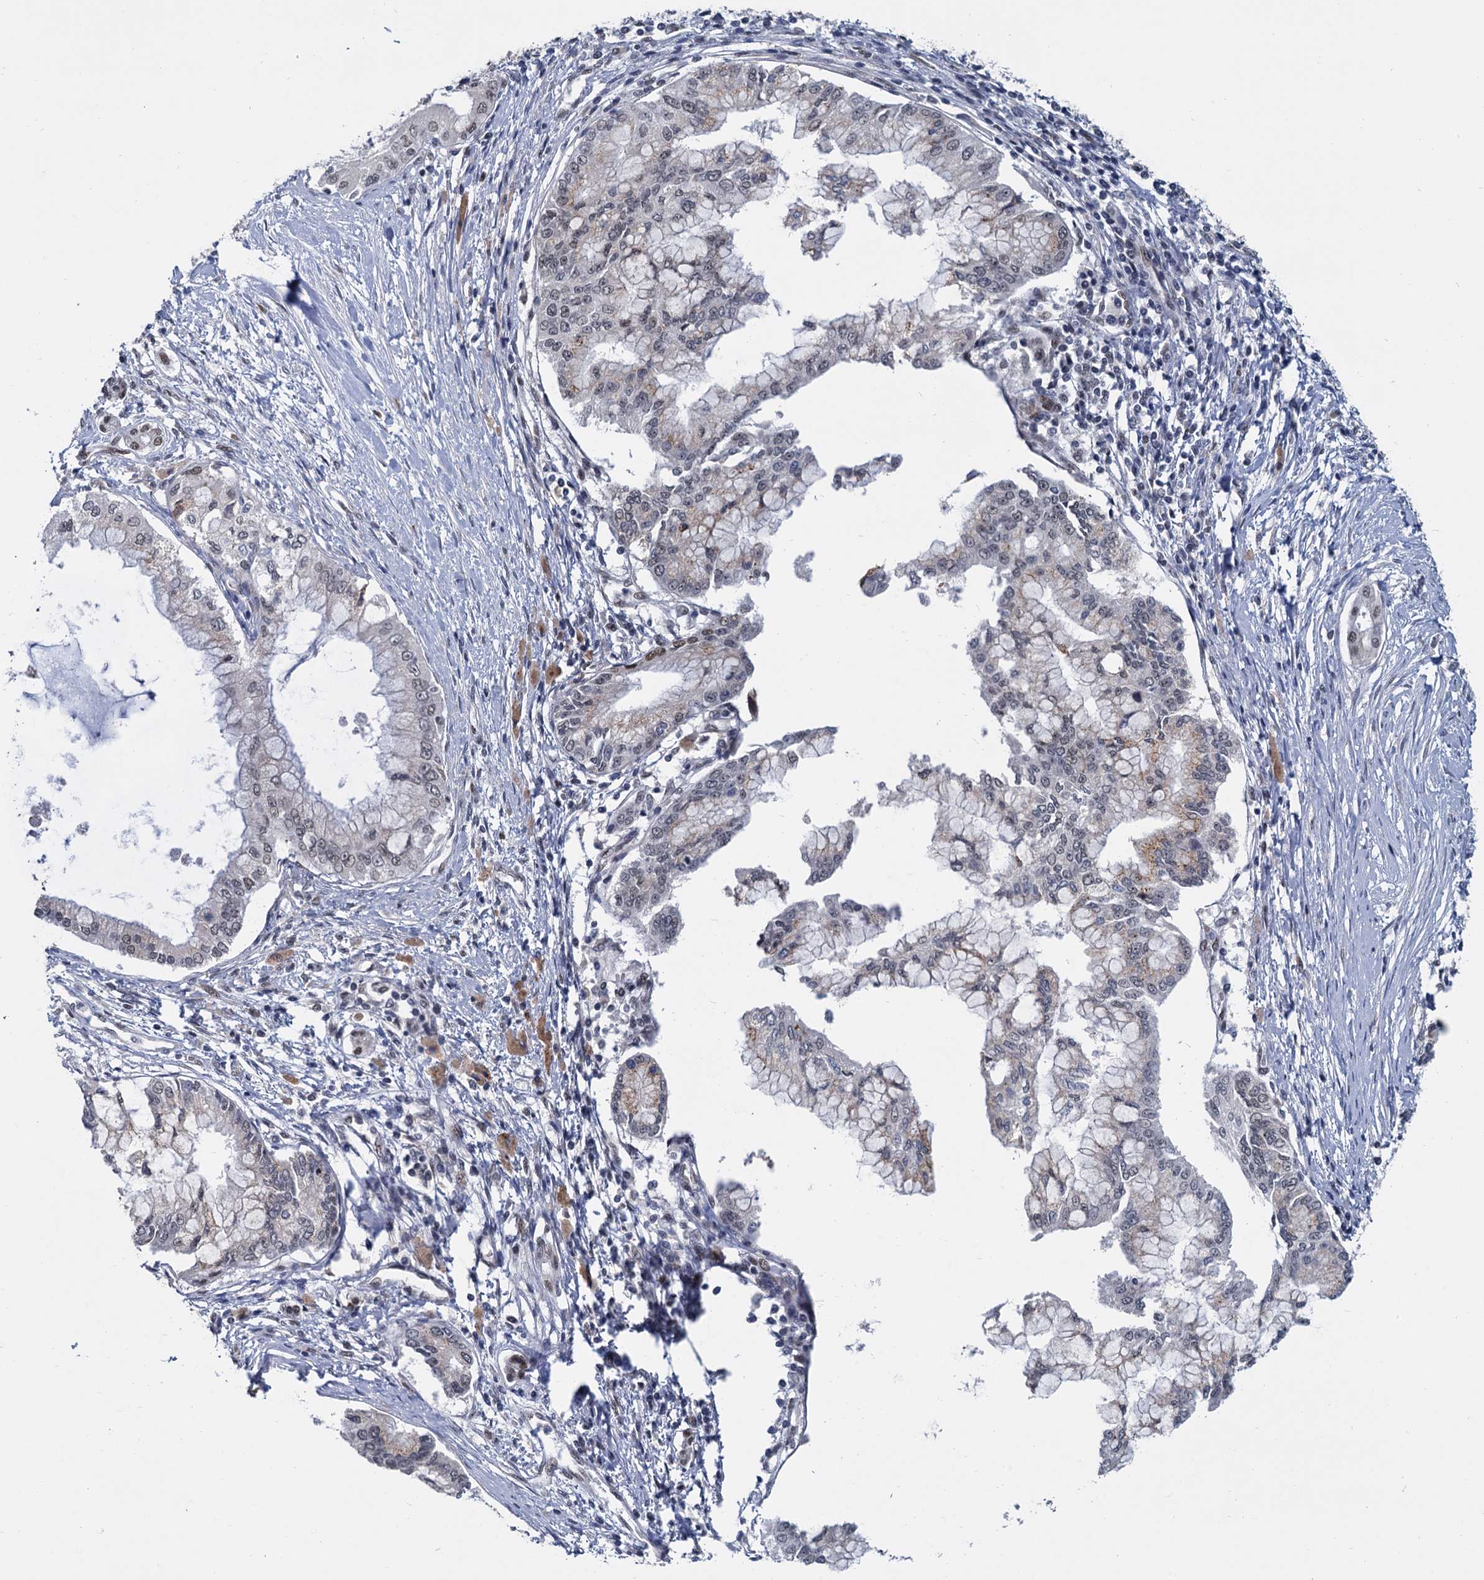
{"staining": {"intensity": "moderate", "quantity": "<25%", "location": "nuclear"}, "tissue": "pancreatic cancer", "cell_type": "Tumor cells", "image_type": "cancer", "snomed": [{"axis": "morphology", "description": "Adenocarcinoma, NOS"}, {"axis": "topography", "description": "Pancreas"}], "caption": "Tumor cells exhibit moderate nuclear staining in about <25% of cells in pancreatic cancer. The protein of interest is shown in brown color, while the nuclei are stained blue.", "gene": "RPRD1A", "patient": {"sex": "male", "age": 46}}